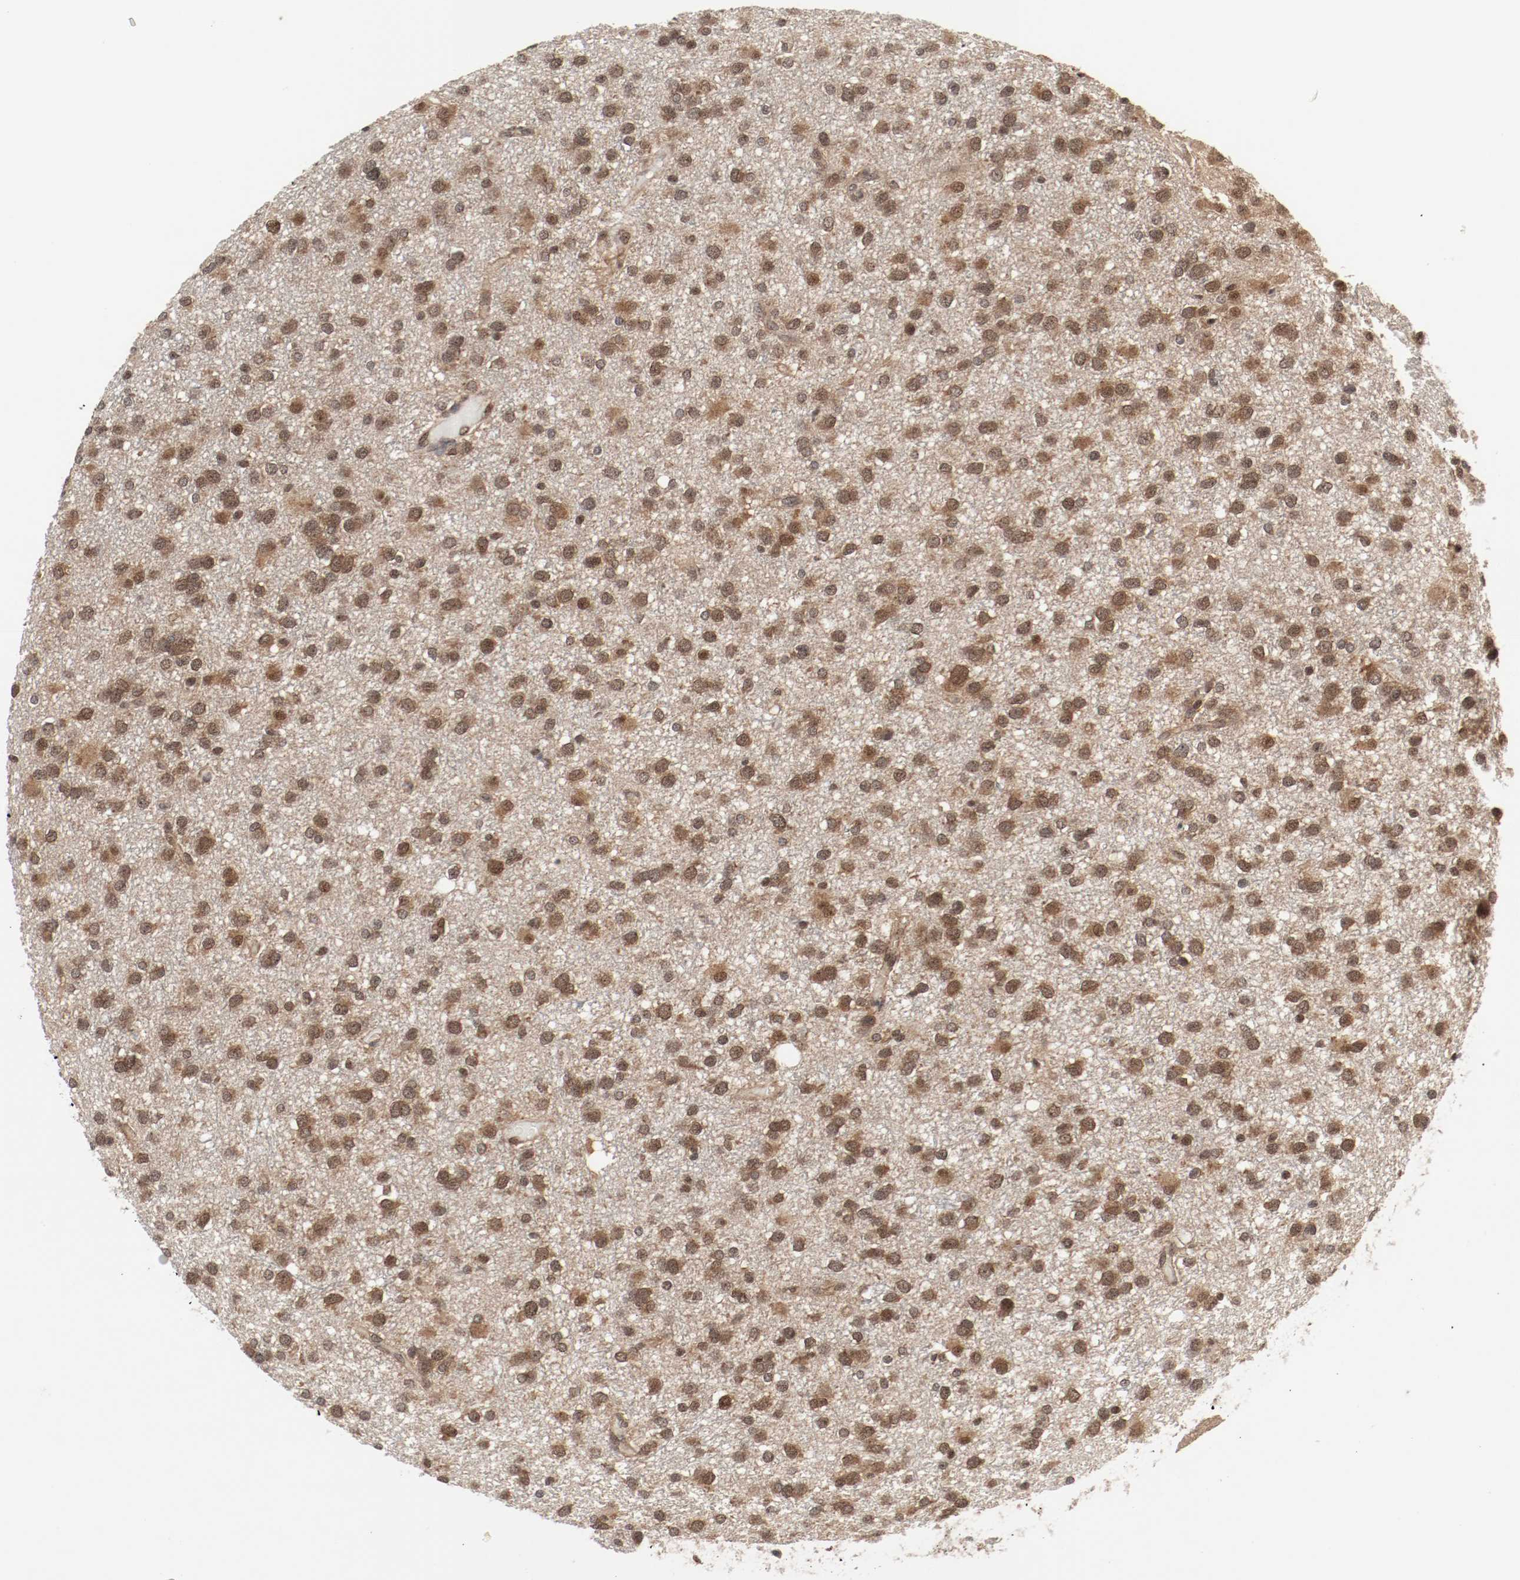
{"staining": {"intensity": "moderate", "quantity": ">75%", "location": "cytoplasmic/membranous,nuclear"}, "tissue": "glioma", "cell_type": "Tumor cells", "image_type": "cancer", "snomed": [{"axis": "morphology", "description": "Glioma, malignant, Low grade"}, {"axis": "topography", "description": "Brain"}], "caption": "A medium amount of moderate cytoplasmic/membranous and nuclear positivity is appreciated in approximately >75% of tumor cells in glioma tissue.", "gene": "CSNK2B", "patient": {"sex": "male", "age": 42}}